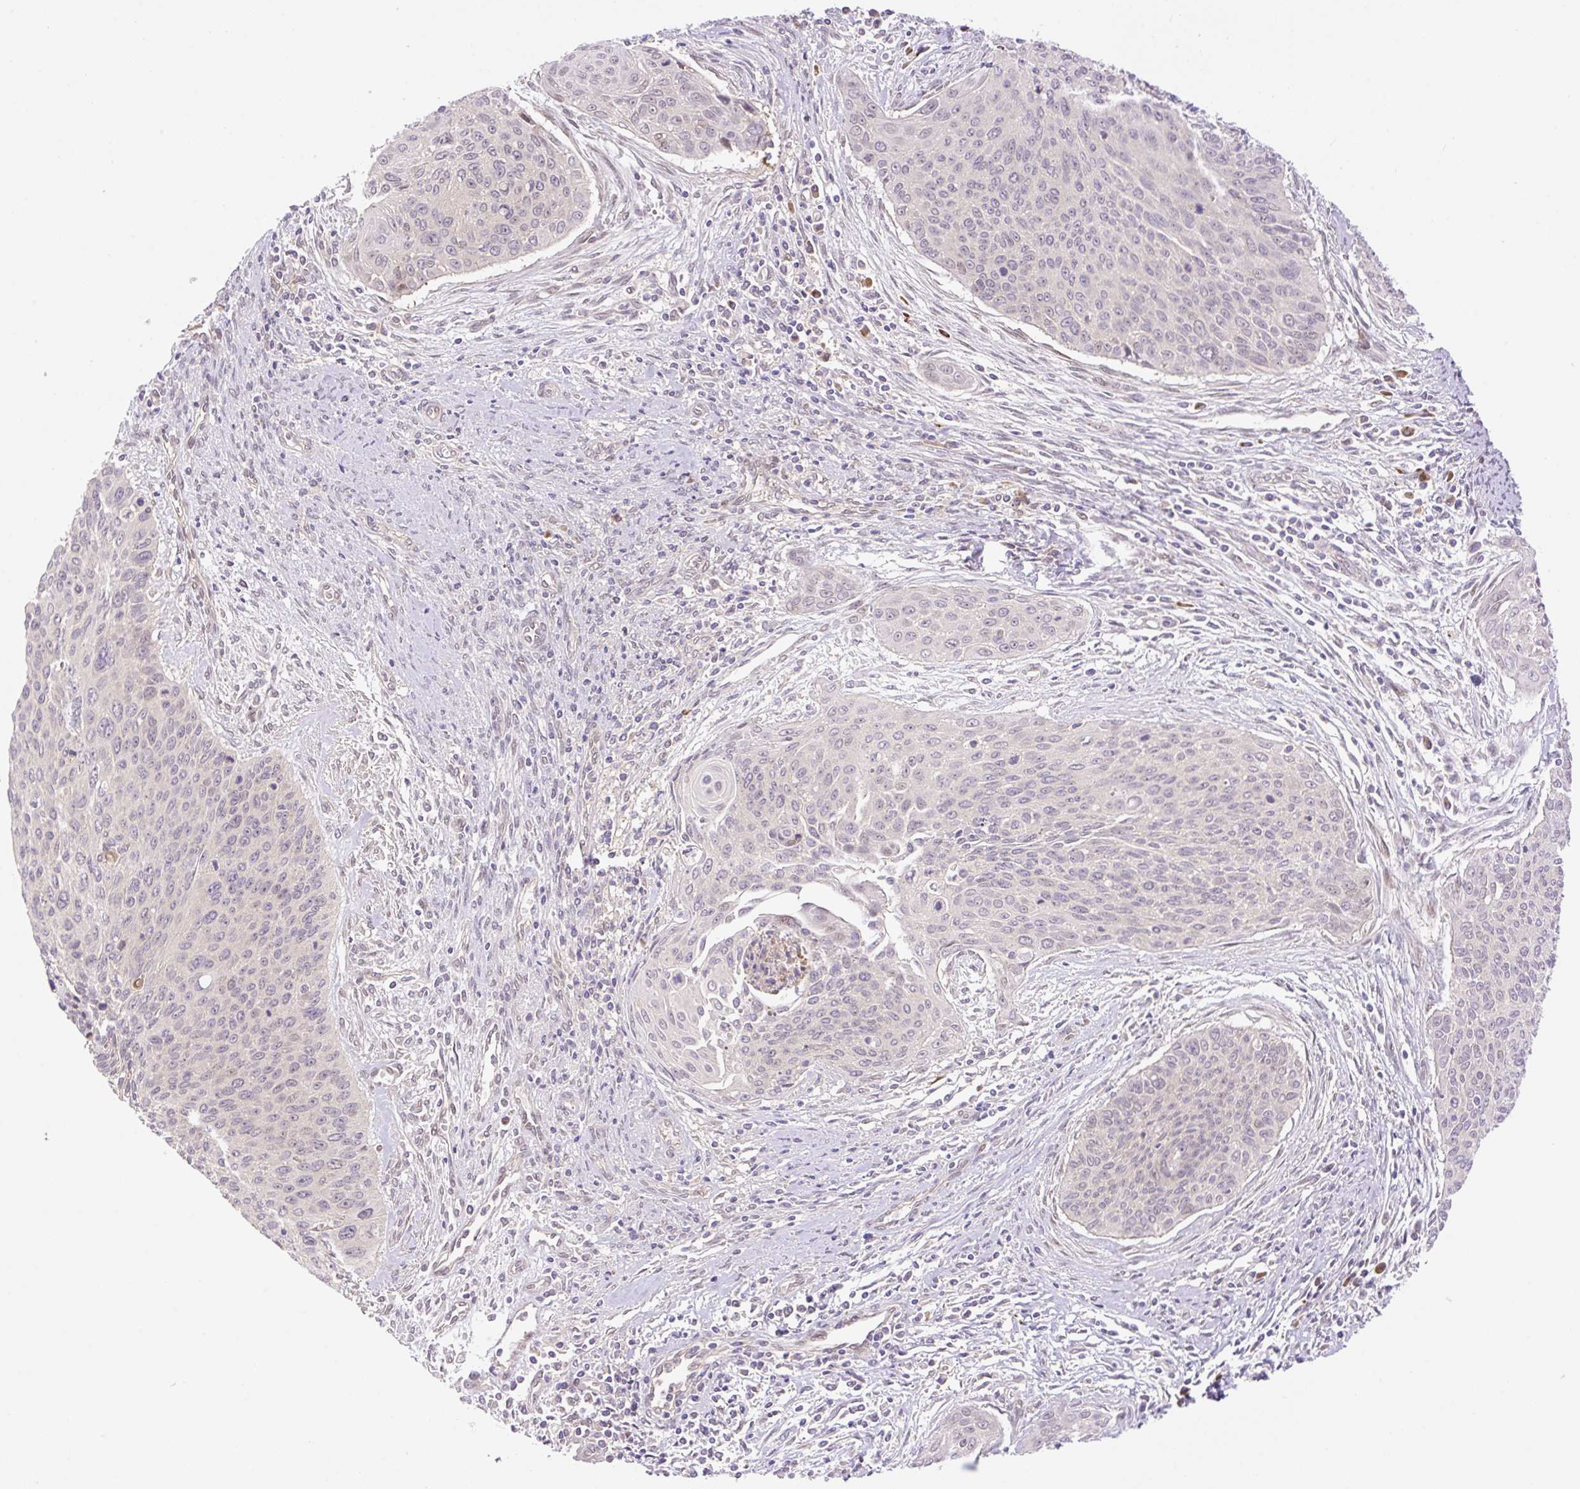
{"staining": {"intensity": "negative", "quantity": "none", "location": "none"}, "tissue": "cervical cancer", "cell_type": "Tumor cells", "image_type": "cancer", "snomed": [{"axis": "morphology", "description": "Squamous cell carcinoma, NOS"}, {"axis": "topography", "description": "Cervix"}], "caption": "This image is of cervical cancer (squamous cell carcinoma) stained with immunohistochemistry (IHC) to label a protein in brown with the nuclei are counter-stained blue. There is no positivity in tumor cells.", "gene": "VPS25", "patient": {"sex": "female", "age": 55}}